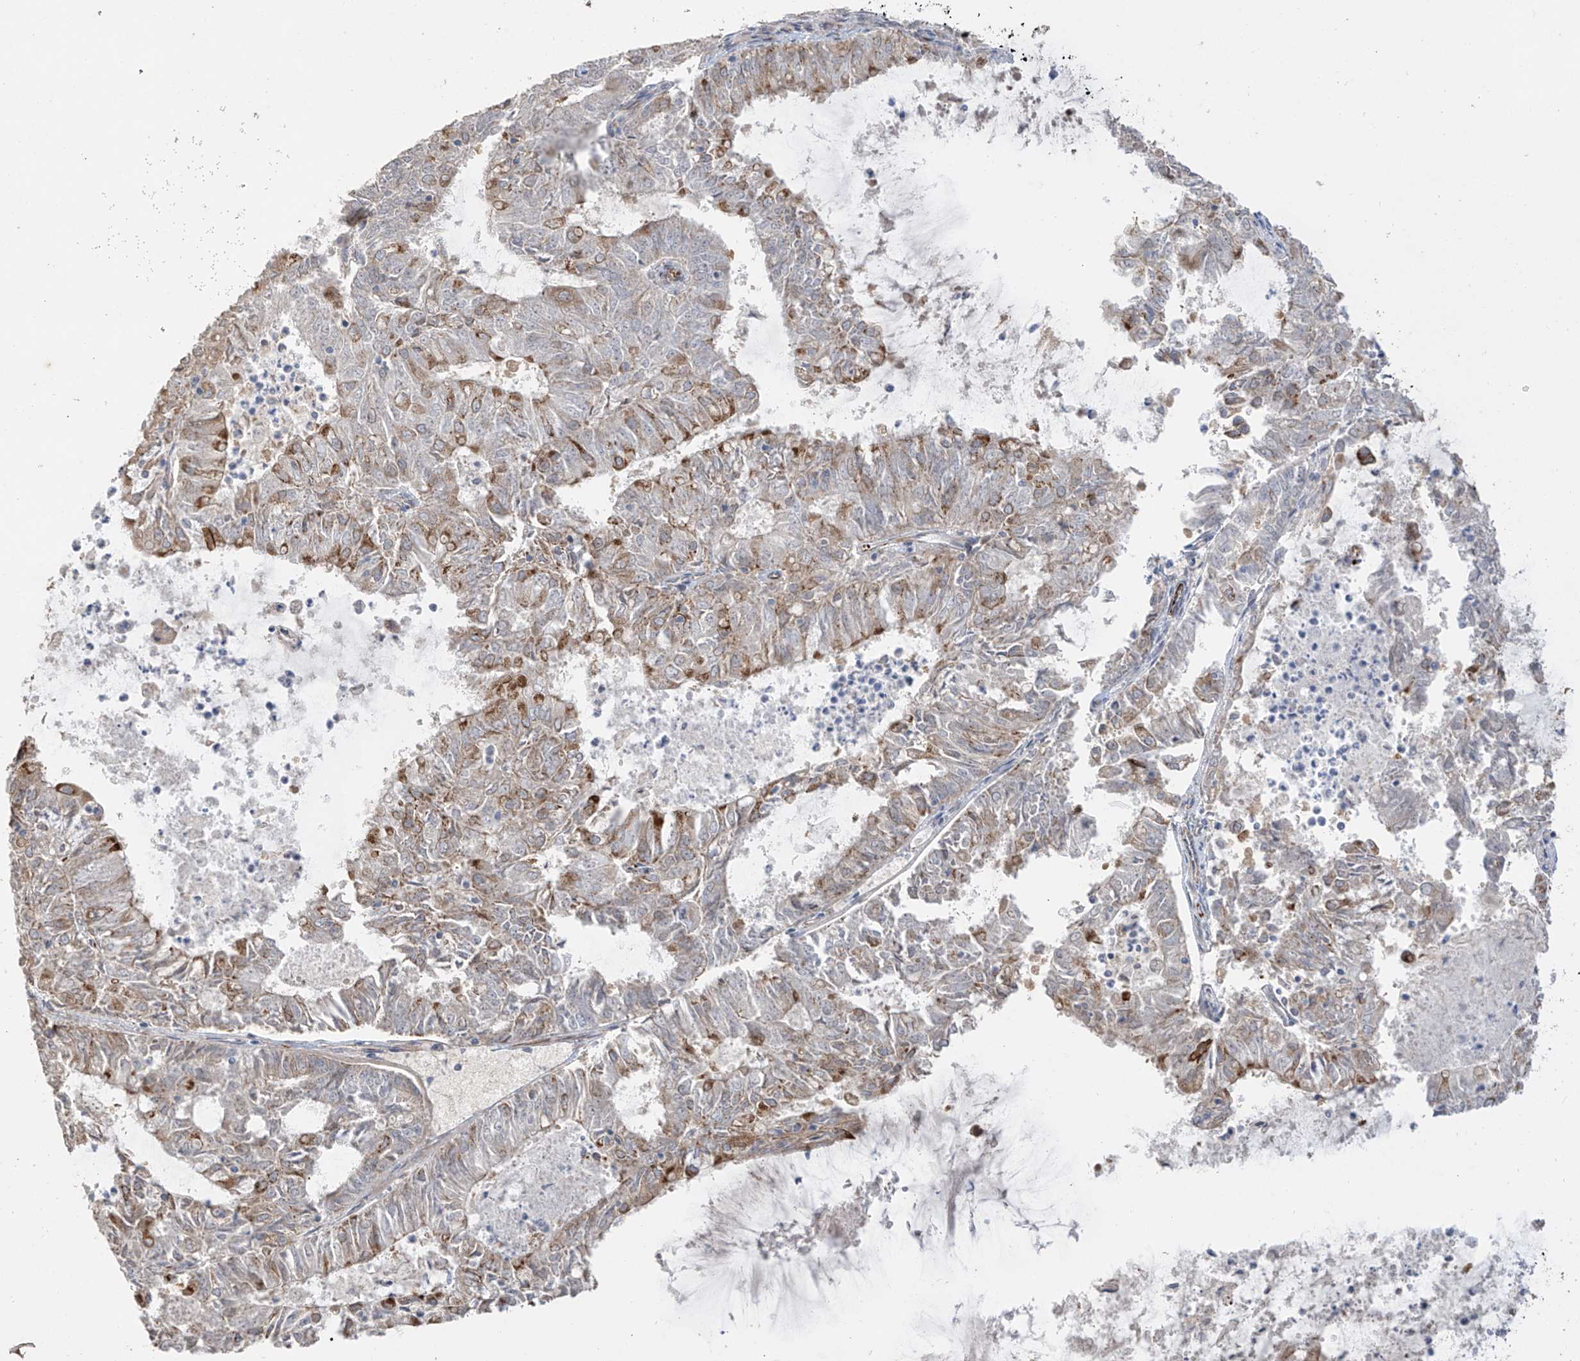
{"staining": {"intensity": "moderate", "quantity": "<25%", "location": "cytoplasmic/membranous"}, "tissue": "endometrial cancer", "cell_type": "Tumor cells", "image_type": "cancer", "snomed": [{"axis": "morphology", "description": "Adenocarcinoma, NOS"}, {"axis": "topography", "description": "Endometrium"}], "caption": "Protein staining of endometrial adenocarcinoma tissue reveals moderate cytoplasmic/membranous positivity in about <25% of tumor cells.", "gene": "DCDC2", "patient": {"sex": "female", "age": 57}}